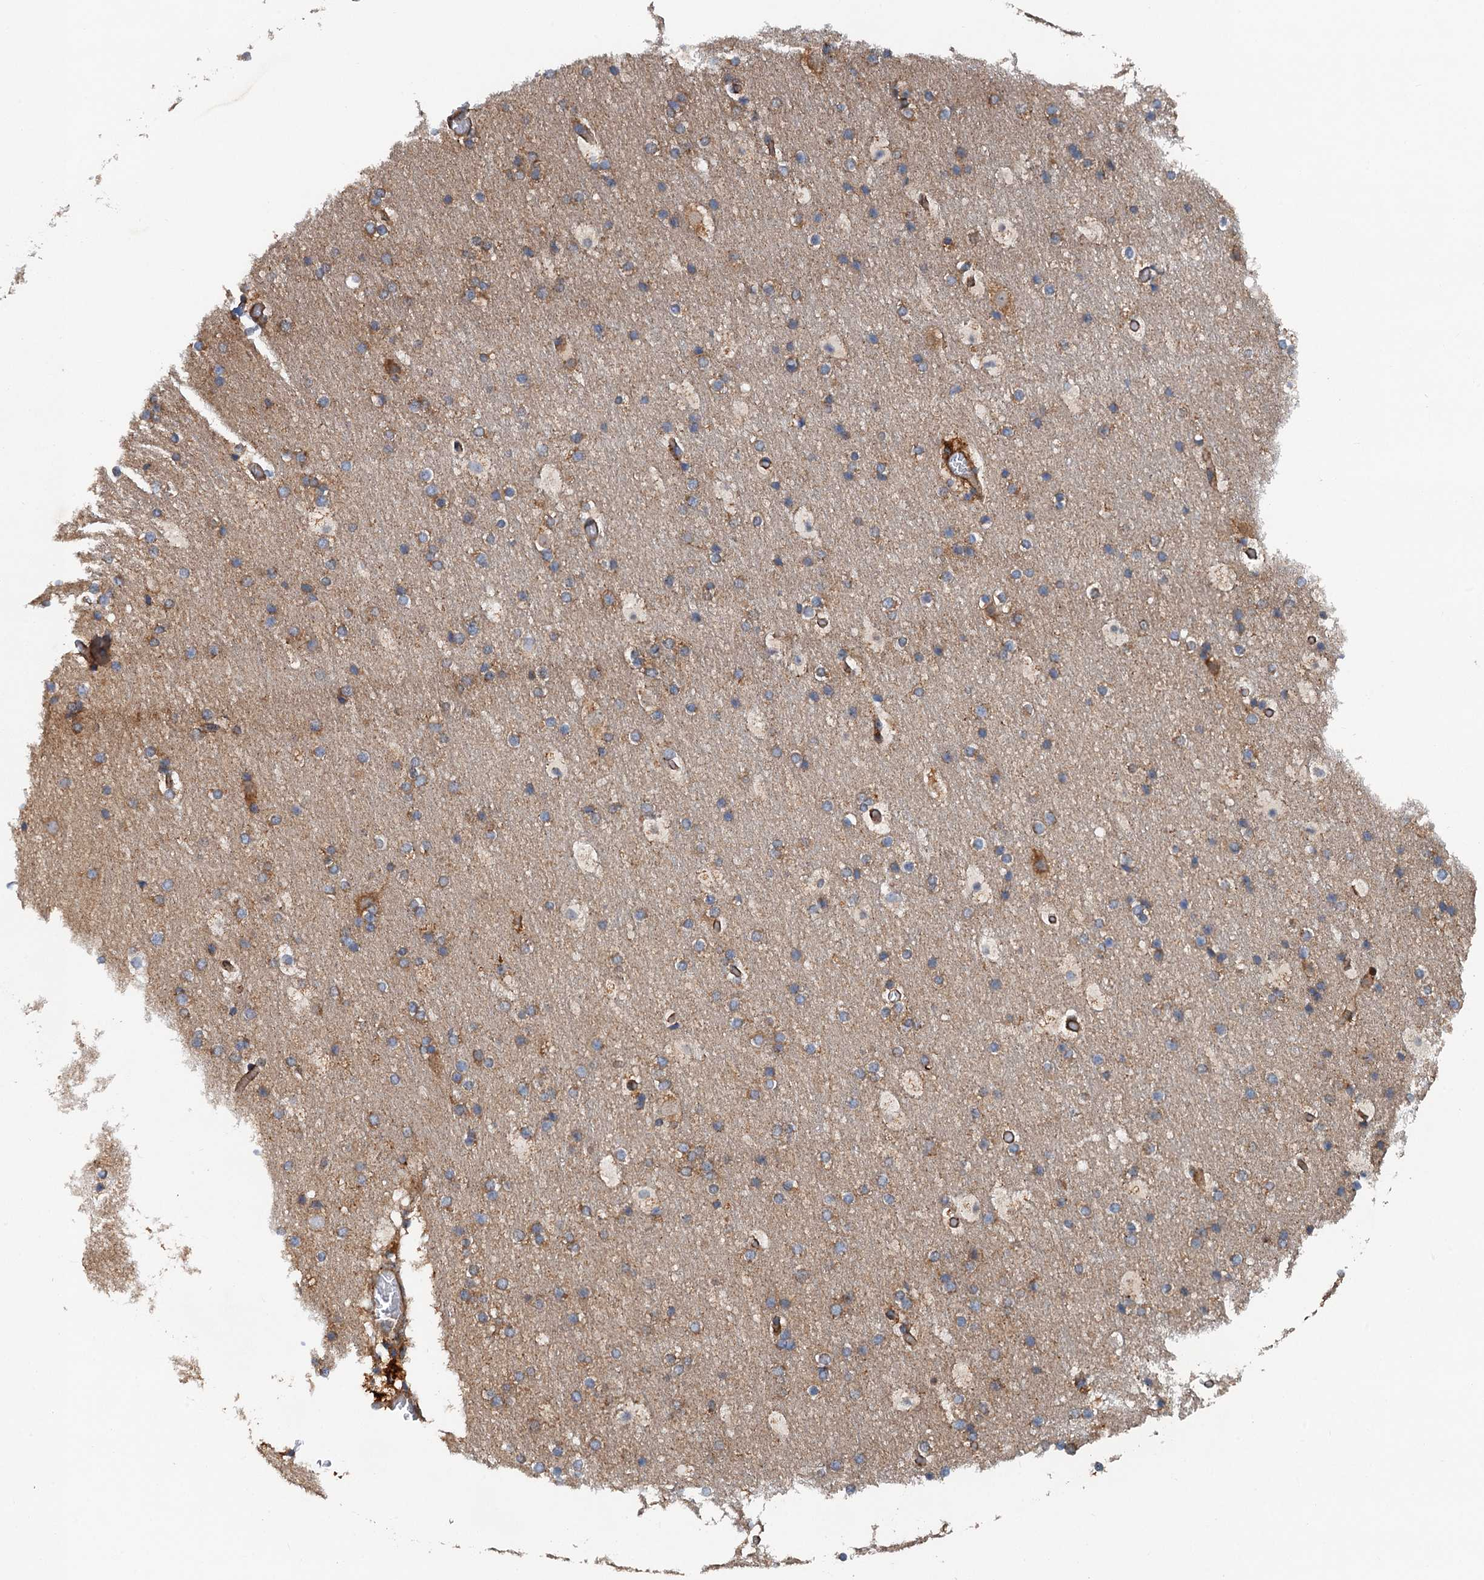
{"staining": {"intensity": "moderate", "quantity": "25%-75%", "location": "cytoplasmic/membranous"}, "tissue": "cerebral cortex", "cell_type": "Endothelial cells", "image_type": "normal", "snomed": [{"axis": "morphology", "description": "Normal tissue, NOS"}, {"axis": "topography", "description": "Cerebral cortex"}], "caption": "Immunohistochemistry (DAB (3,3'-diaminobenzidine)) staining of unremarkable human cerebral cortex exhibits moderate cytoplasmic/membranous protein positivity in about 25%-75% of endothelial cells. (DAB (3,3'-diaminobenzidine) IHC with brightfield microscopy, high magnification).", "gene": "COG3", "patient": {"sex": "male", "age": 57}}